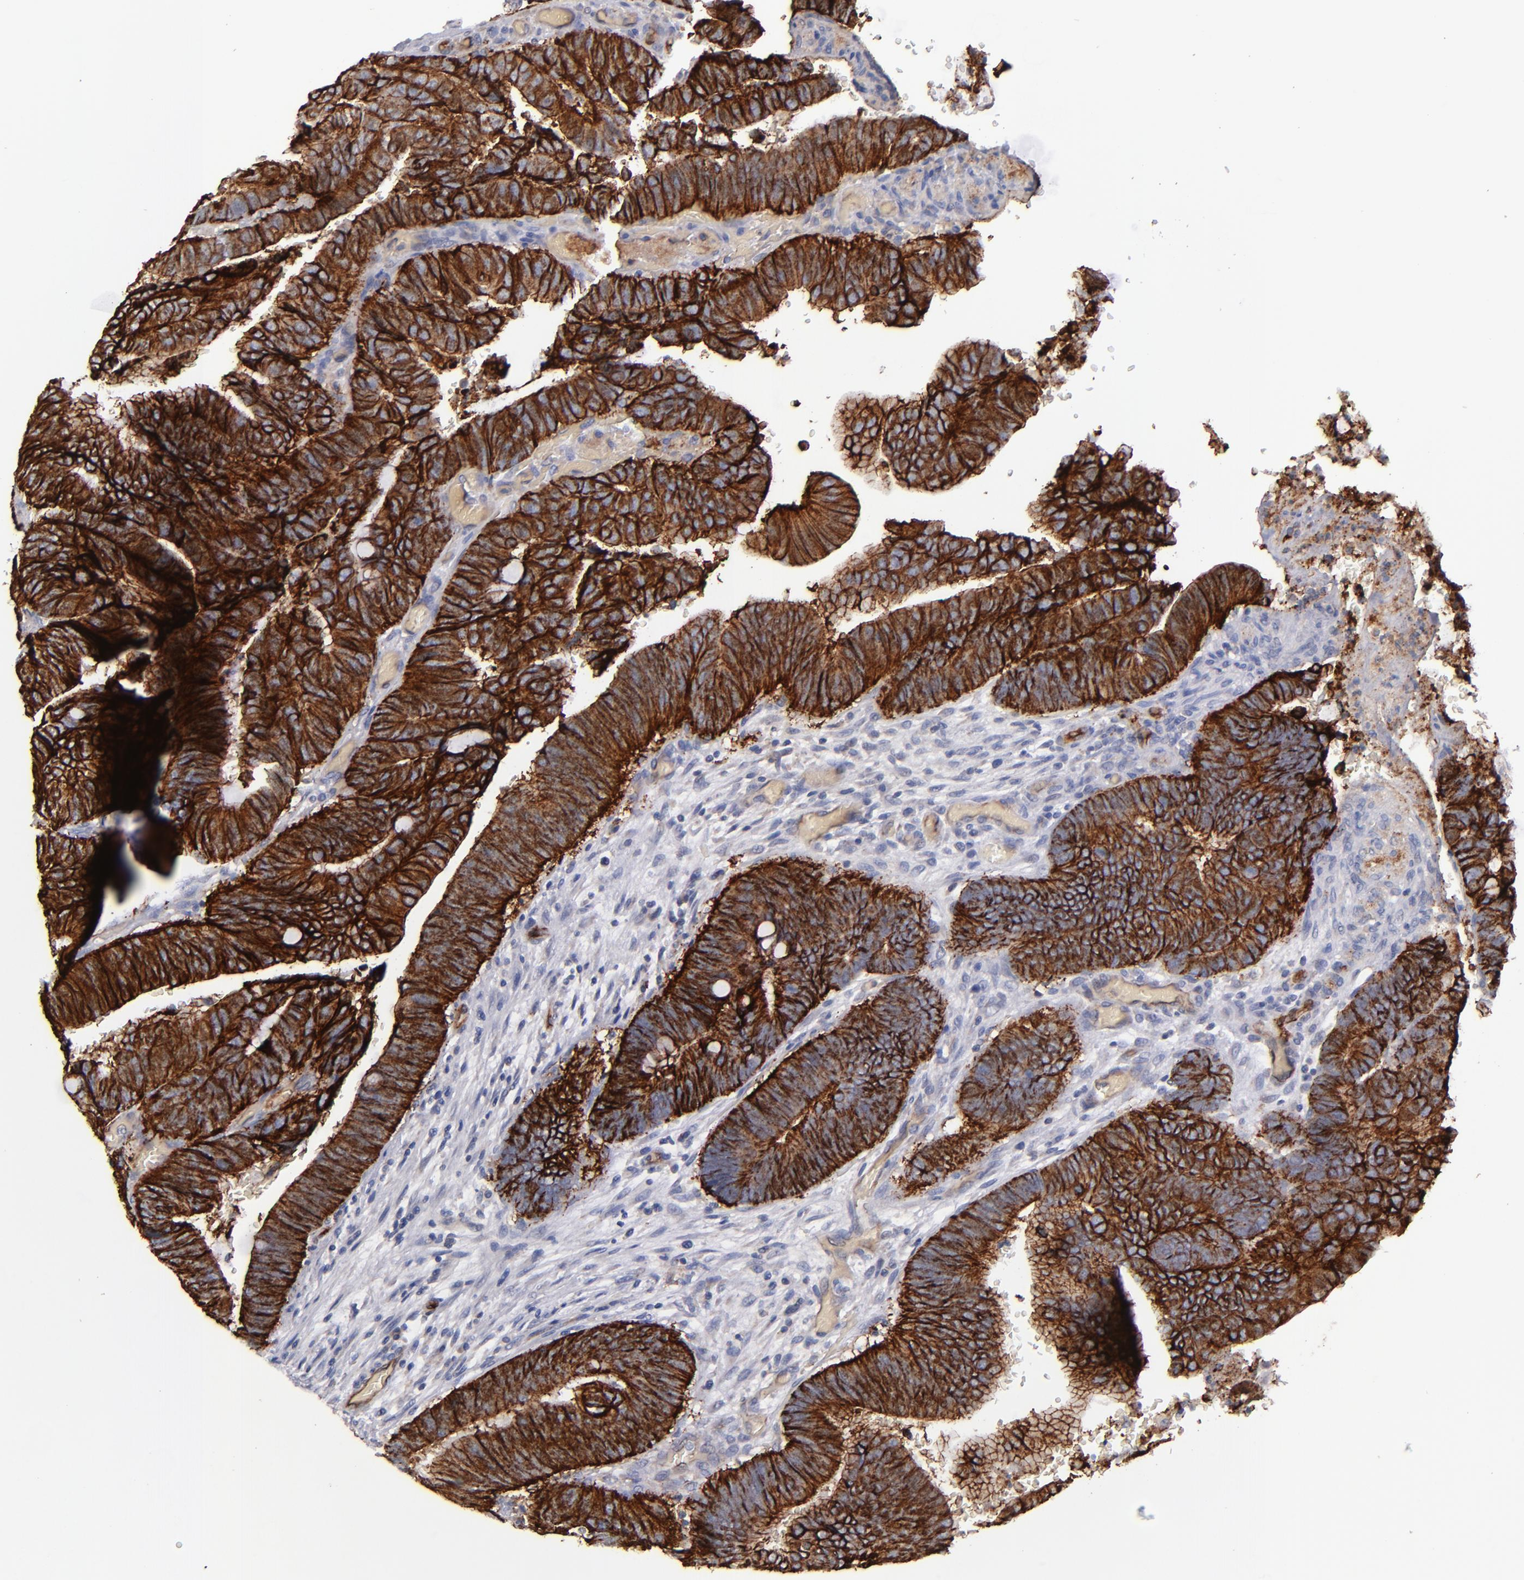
{"staining": {"intensity": "strong", "quantity": ">75%", "location": "cytoplasmic/membranous"}, "tissue": "colorectal cancer", "cell_type": "Tumor cells", "image_type": "cancer", "snomed": [{"axis": "morphology", "description": "Normal tissue, NOS"}, {"axis": "morphology", "description": "Adenocarcinoma, NOS"}, {"axis": "topography", "description": "Rectum"}], "caption": "This photomicrograph reveals adenocarcinoma (colorectal) stained with IHC to label a protein in brown. The cytoplasmic/membranous of tumor cells show strong positivity for the protein. Nuclei are counter-stained blue.", "gene": "CLDN5", "patient": {"sex": "male", "age": 92}}